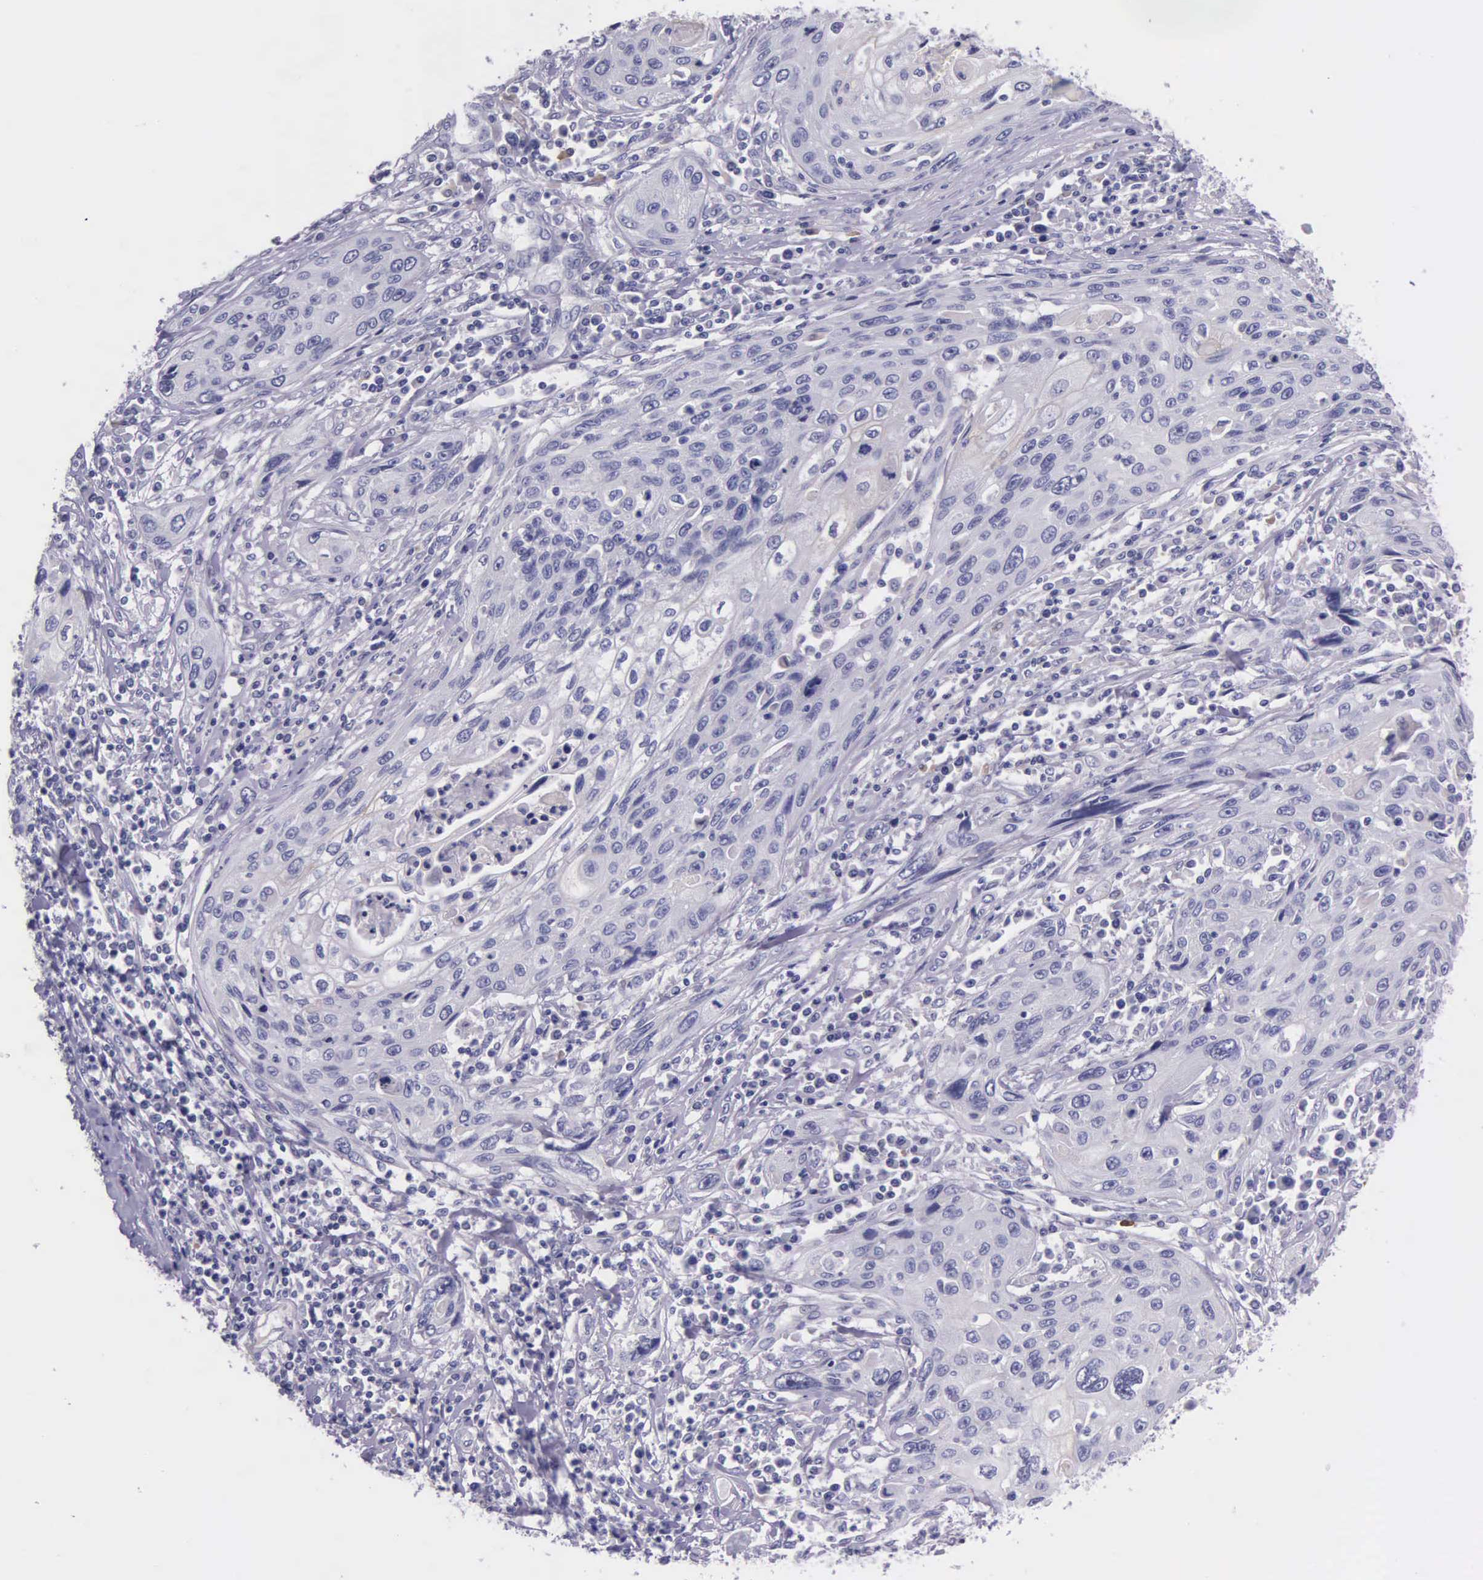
{"staining": {"intensity": "negative", "quantity": "none", "location": "none"}, "tissue": "cervical cancer", "cell_type": "Tumor cells", "image_type": "cancer", "snomed": [{"axis": "morphology", "description": "Squamous cell carcinoma, NOS"}, {"axis": "topography", "description": "Cervix"}], "caption": "This is an immunohistochemistry (IHC) photomicrograph of human cervical cancer (squamous cell carcinoma). There is no positivity in tumor cells.", "gene": "THSD7A", "patient": {"sex": "female", "age": 32}}